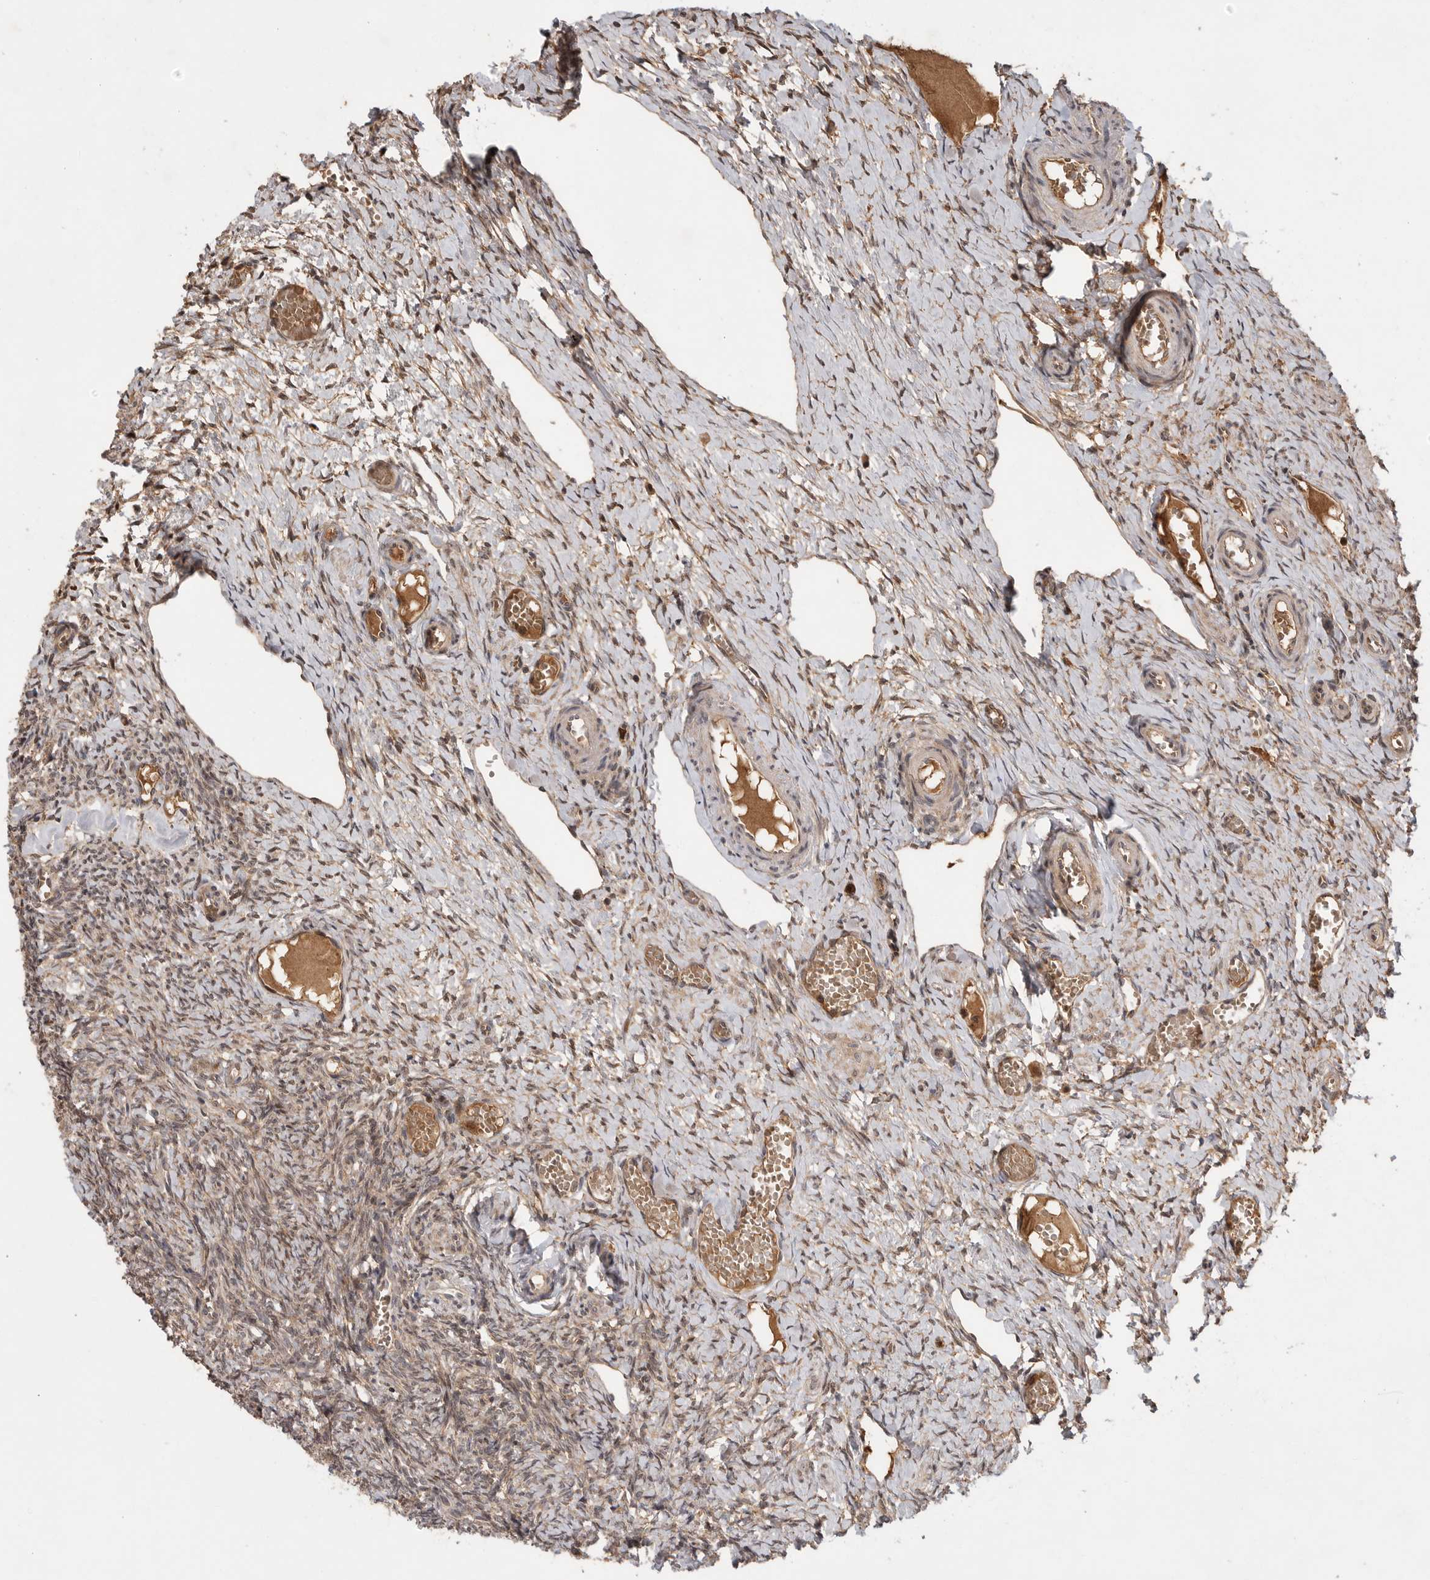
{"staining": {"intensity": "weak", "quantity": ">75%", "location": "cytoplasmic/membranous"}, "tissue": "ovary", "cell_type": "Ovarian stroma cells", "image_type": "normal", "snomed": [{"axis": "morphology", "description": "Adenocarcinoma, NOS"}, {"axis": "topography", "description": "Endometrium"}], "caption": "A high-resolution image shows immunohistochemistry staining of unremarkable ovary, which displays weak cytoplasmic/membranous staining in approximately >75% of ovarian stroma cells.", "gene": "VN1R4", "patient": {"sex": "female", "age": 32}}